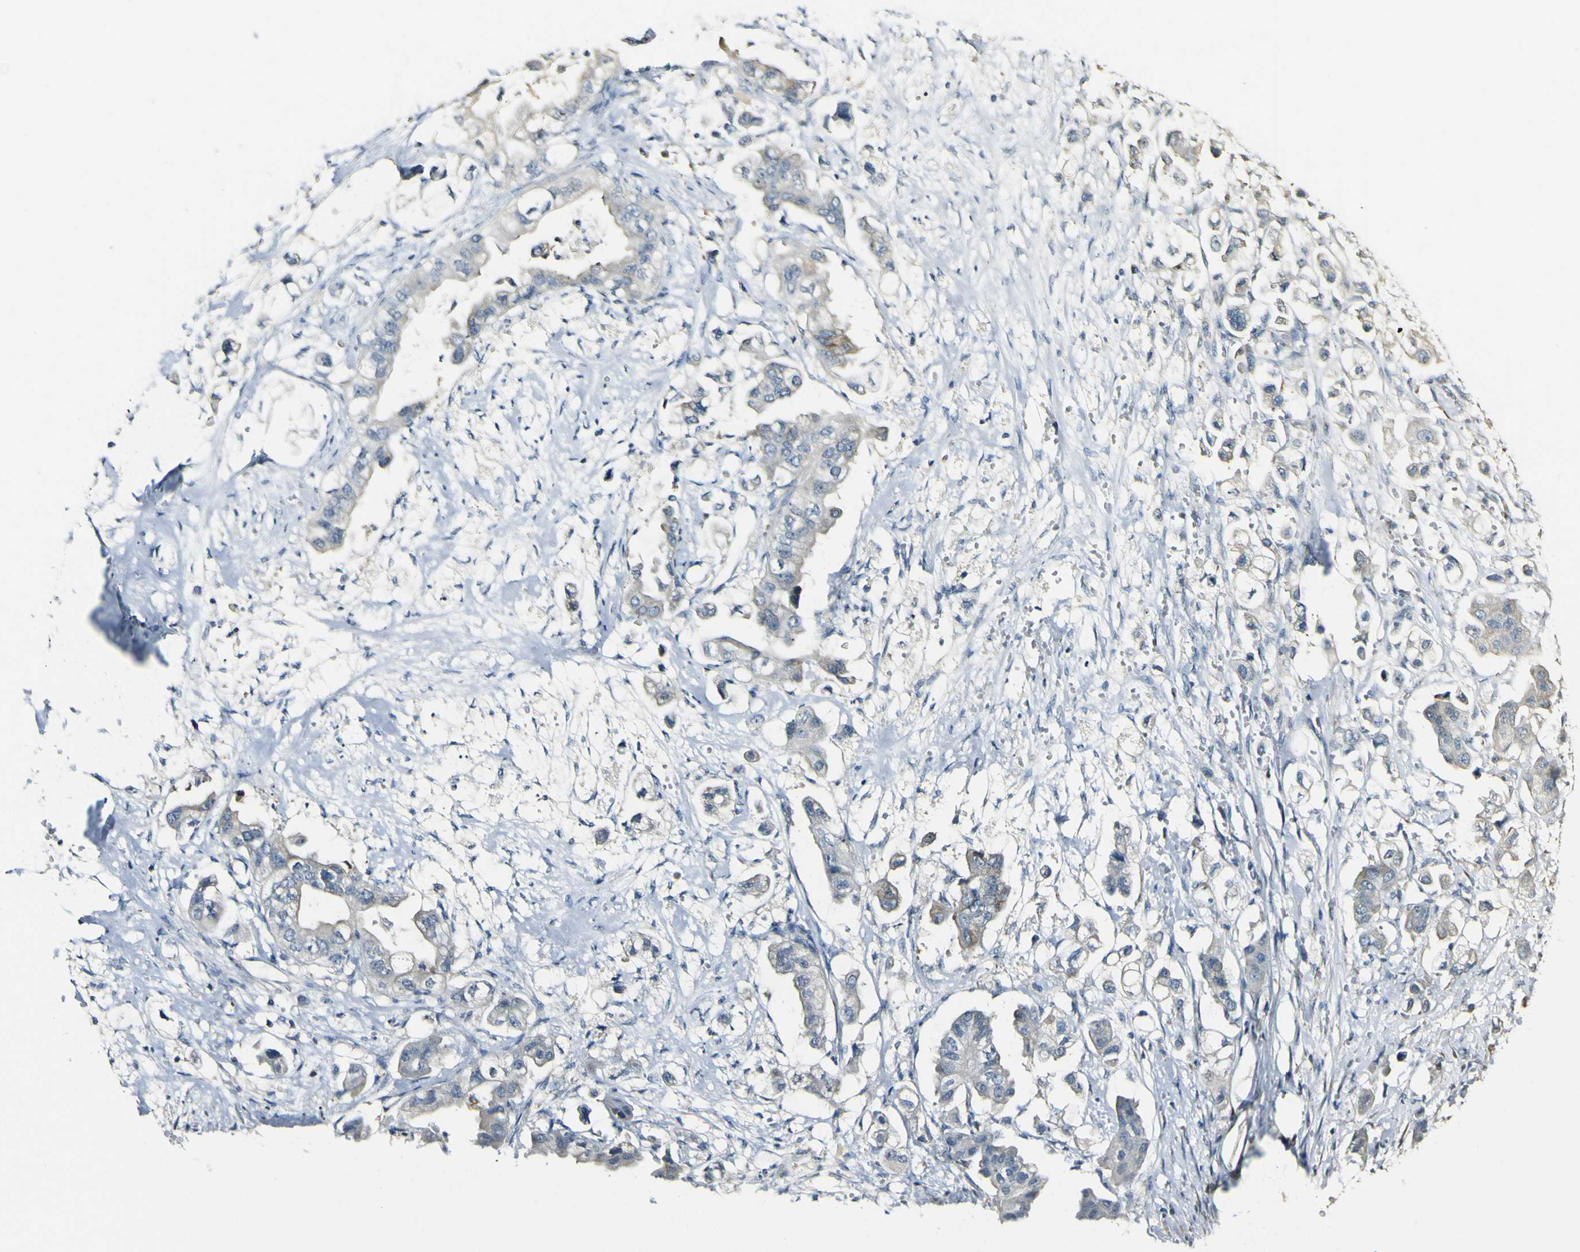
{"staining": {"intensity": "weak", "quantity": "<25%", "location": "cytoplasmic/membranous"}, "tissue": "stomach cancer", "cell_type": "Tumor cells", "image_type": "cancer", "snomed": [{"axis": "morphology", "description": "Adenocarcinoma, NOS"}, {"axis": "topography", "description": "Stomach"}], "caption": "This is an immunohistochemistry micrograph of human stomach cancer. There is no staining in tumor cells.", "gene": "FMO3", "patient": {"sex": "male", "age": 62}}